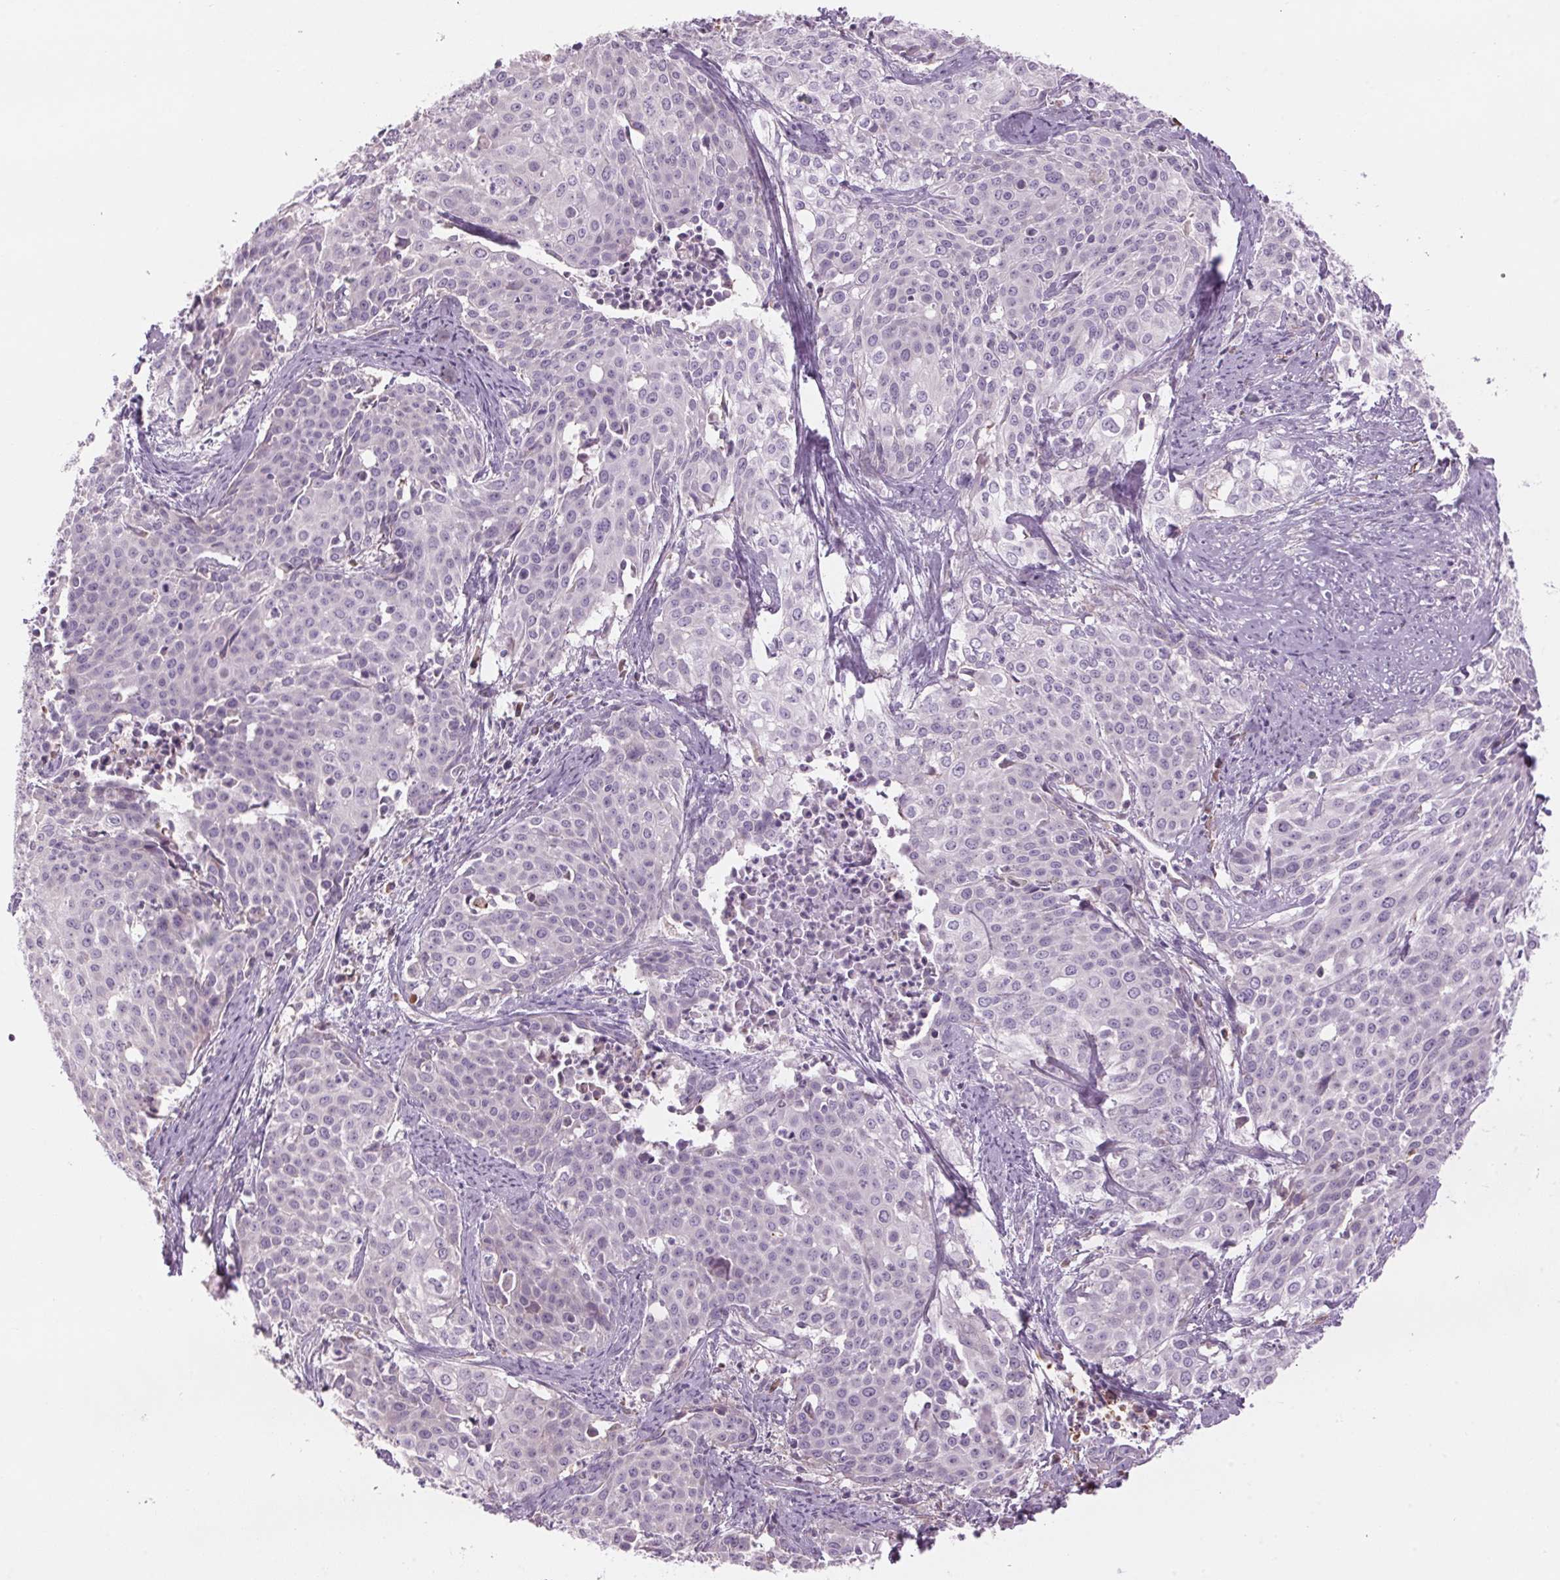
{"staining": {"intensity": "negative", "quantity": "none", "location": "none"}, "tissue": "cervical cancer", "cell_type": "Tumor cells", "image_type": "cancer", "snomed": [{"axis": "morphology", "description": "Squamous cell carcinoma, NOS"}, {"axis": "topography", "description": "Cervix"}], "caption": "DAB immunohistochemical staining of human cervical cancer demonstrates no significant positivity in tumor cells.", "gene": "GNMT", "patient": {"sex": "female", "age": 39}}